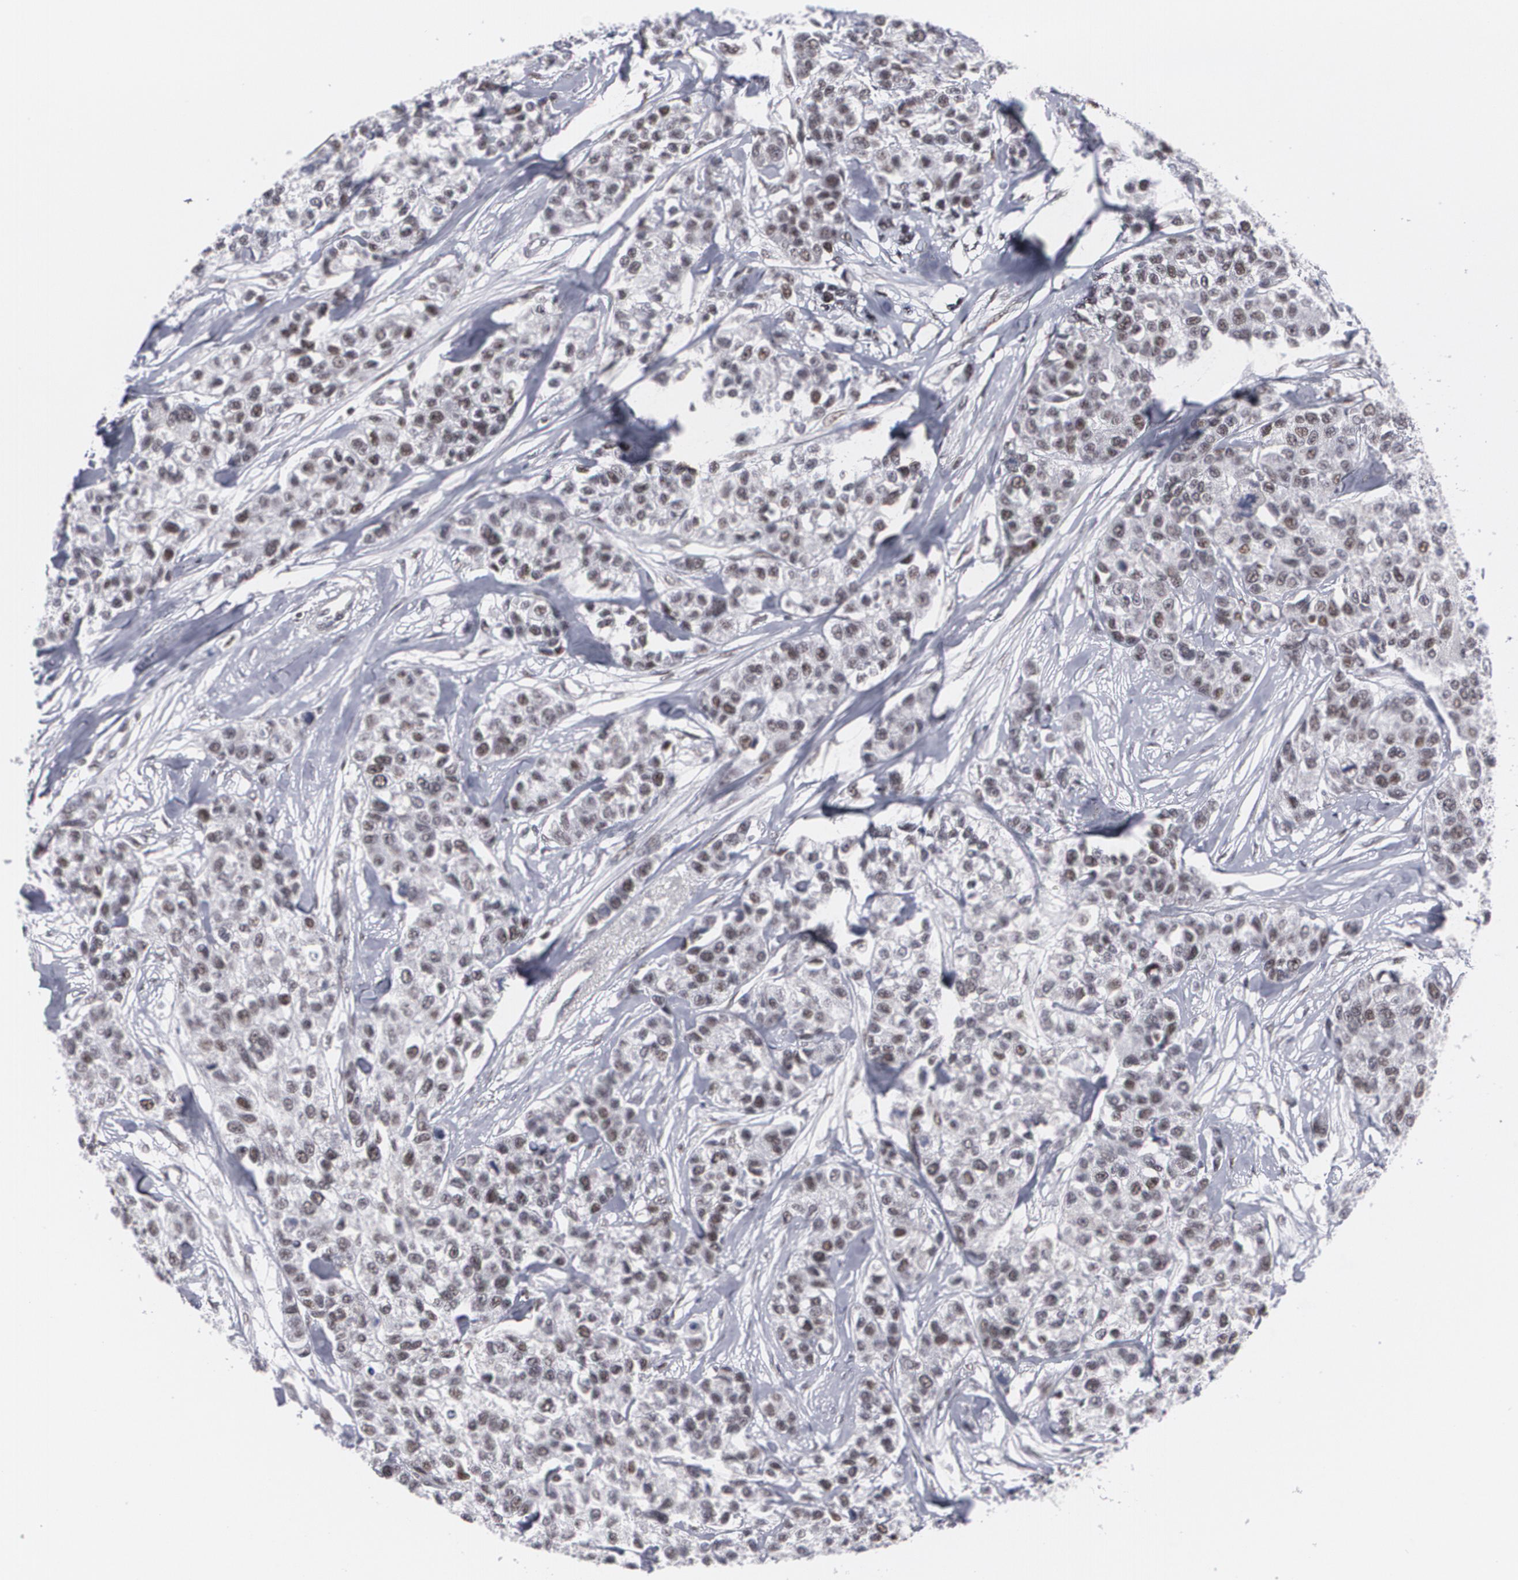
{"staining": {"intensity": "weak", "quantity": "25%-75%", "location": "nuclear"}, "tissue": "breast cancer", "cell_type": "Tumor cells", "image_type": "cancer", "snomed": [{"axis": "morphology", "description": "Duct carcinoma"}, {"axis": "topography", "description": "Breast"}], "caption": "Weak nuclear positivity for a protein is appreciated in about 25%-75% of tumor cells of breast cancer using IHC.", "gene": "MCL1", "patient": {"sex": "female", "age": 51}}